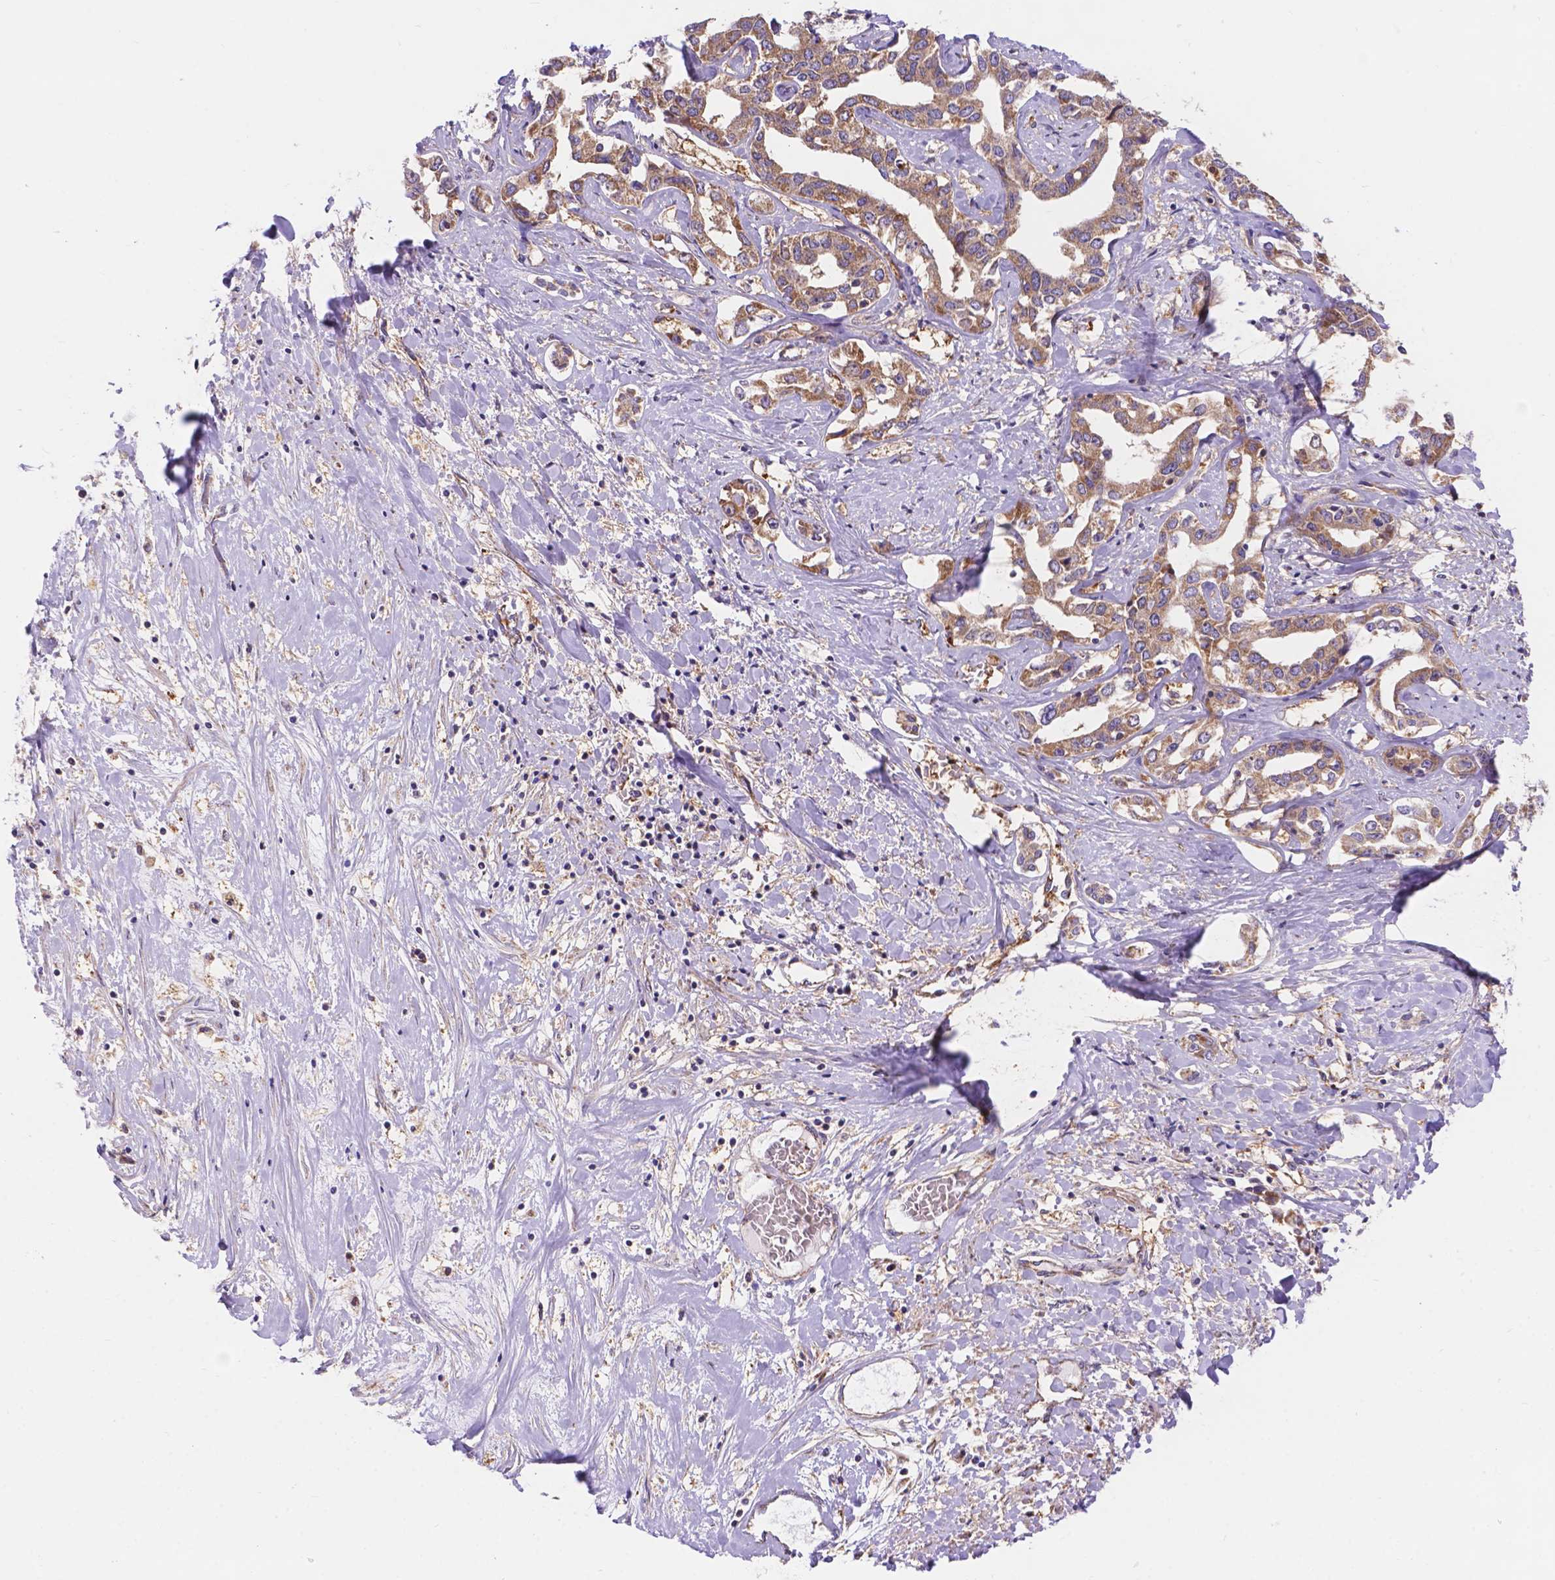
{"staining": {"intensity": "moderate", "quantity": "25%-75%", "location": "cytoplasmic/membranous"}, "tissue": "liver cancer", "cell_type": "Tumor cells", "image_type": "cancer", "snomed": [{"axis": "morphology", "description": "Cholangiocarcinoma"}, {"axis": "topography", "description": "Liver"}], "caption": "Immunohistochemical staining of cholangiocarcinoma (liver) reveals medium levels of moderate cytoplasmic/membranous staining in approximately 25%-75% of tumor cells.", "gene": "AK3", "patient": {"sex": "male", "age": 59}}